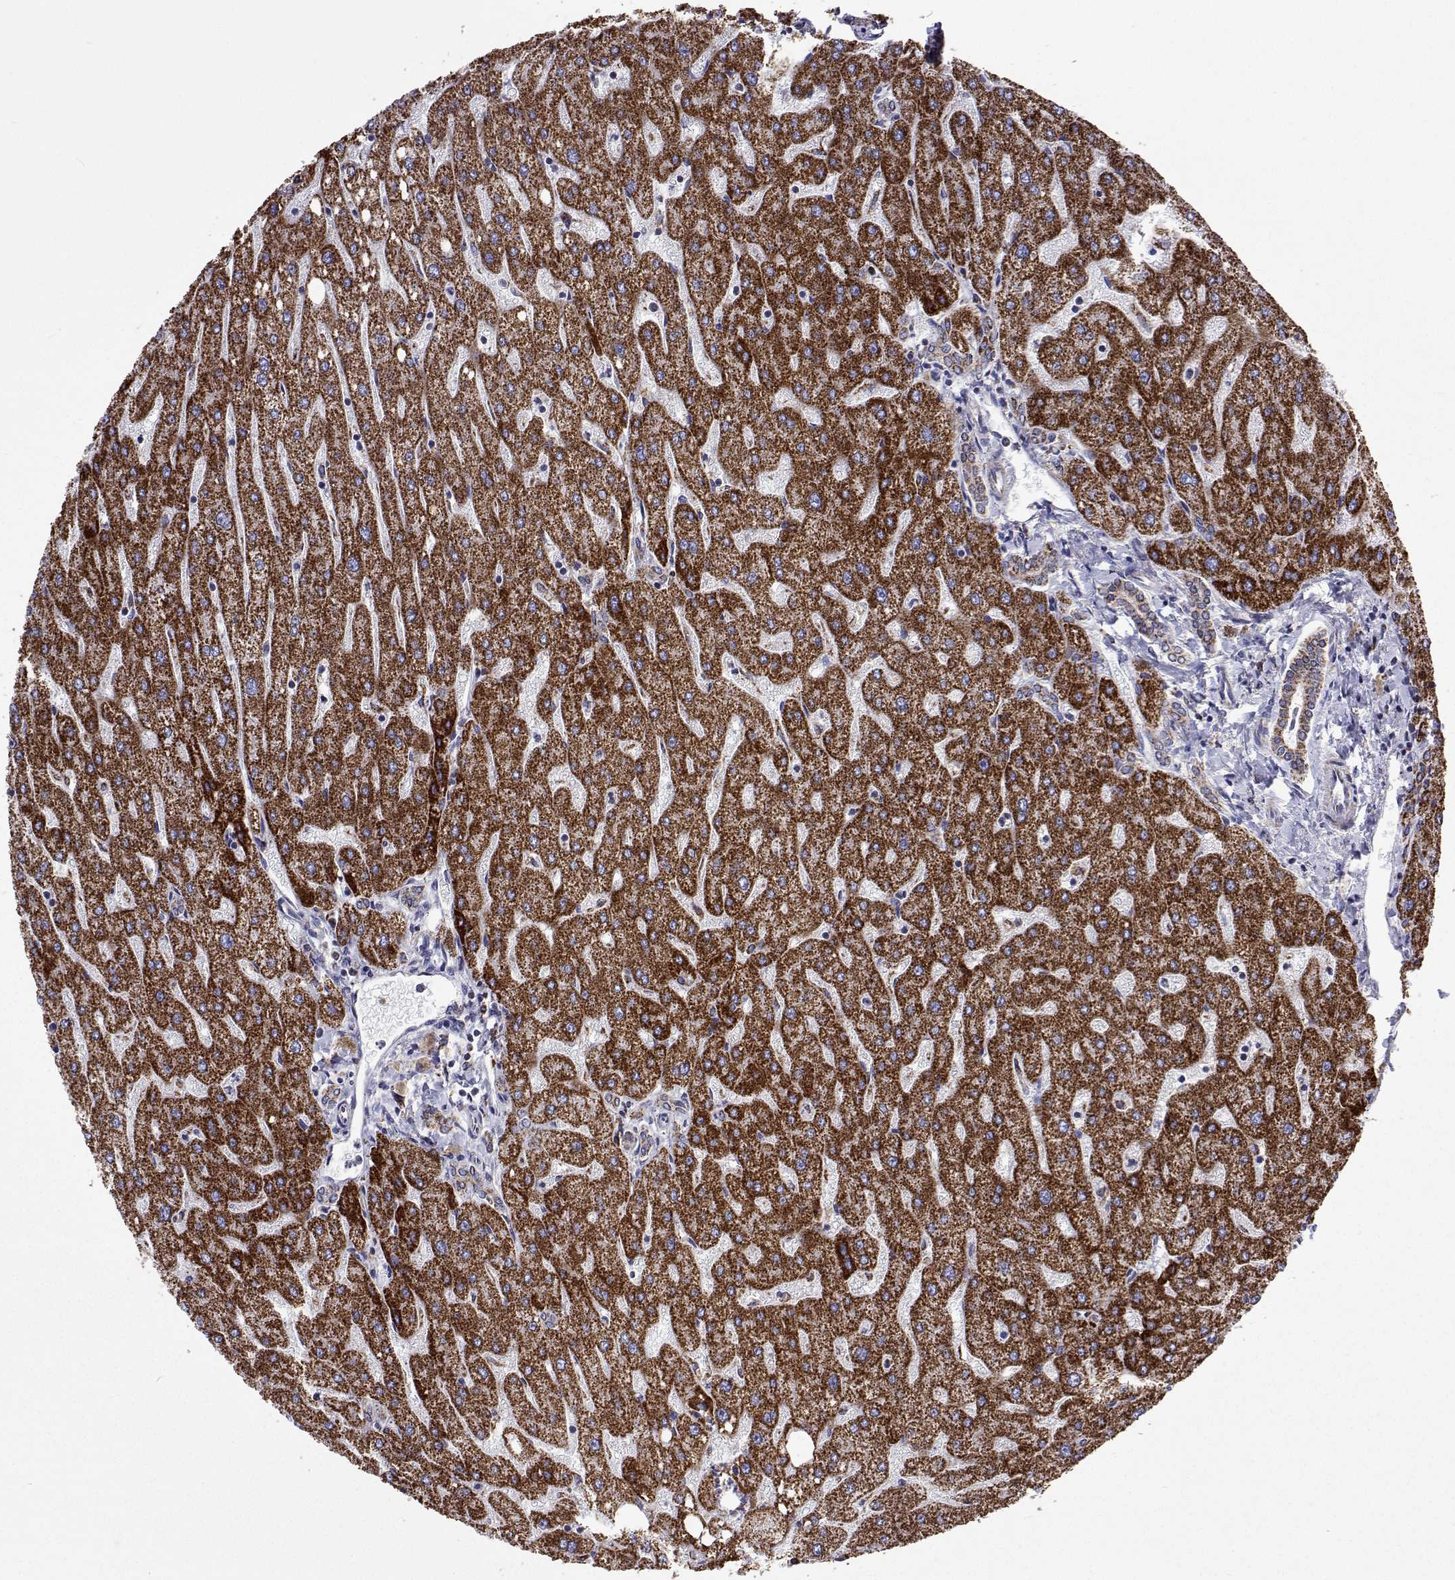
{"staining": {"intensity": "moderate", "quantity": "25%-75%", "location": "cytoplasmic/membranous"}, "tissue": "liver", "cell_type": "Cholangiocytes", "image_type": "normal", "snomed": [{"axis": "morphology", "description": "Normal tissue, NOS"}, {"axis": "topography", "description": "Liver"}], "caption": "Moderate cytoplasmic/membranous staining is appreciated in about 25%-75% of cholangiocytes in benign liver.", "gene": "MCCC2", "patient": {"sex": "male", "age": 67}}